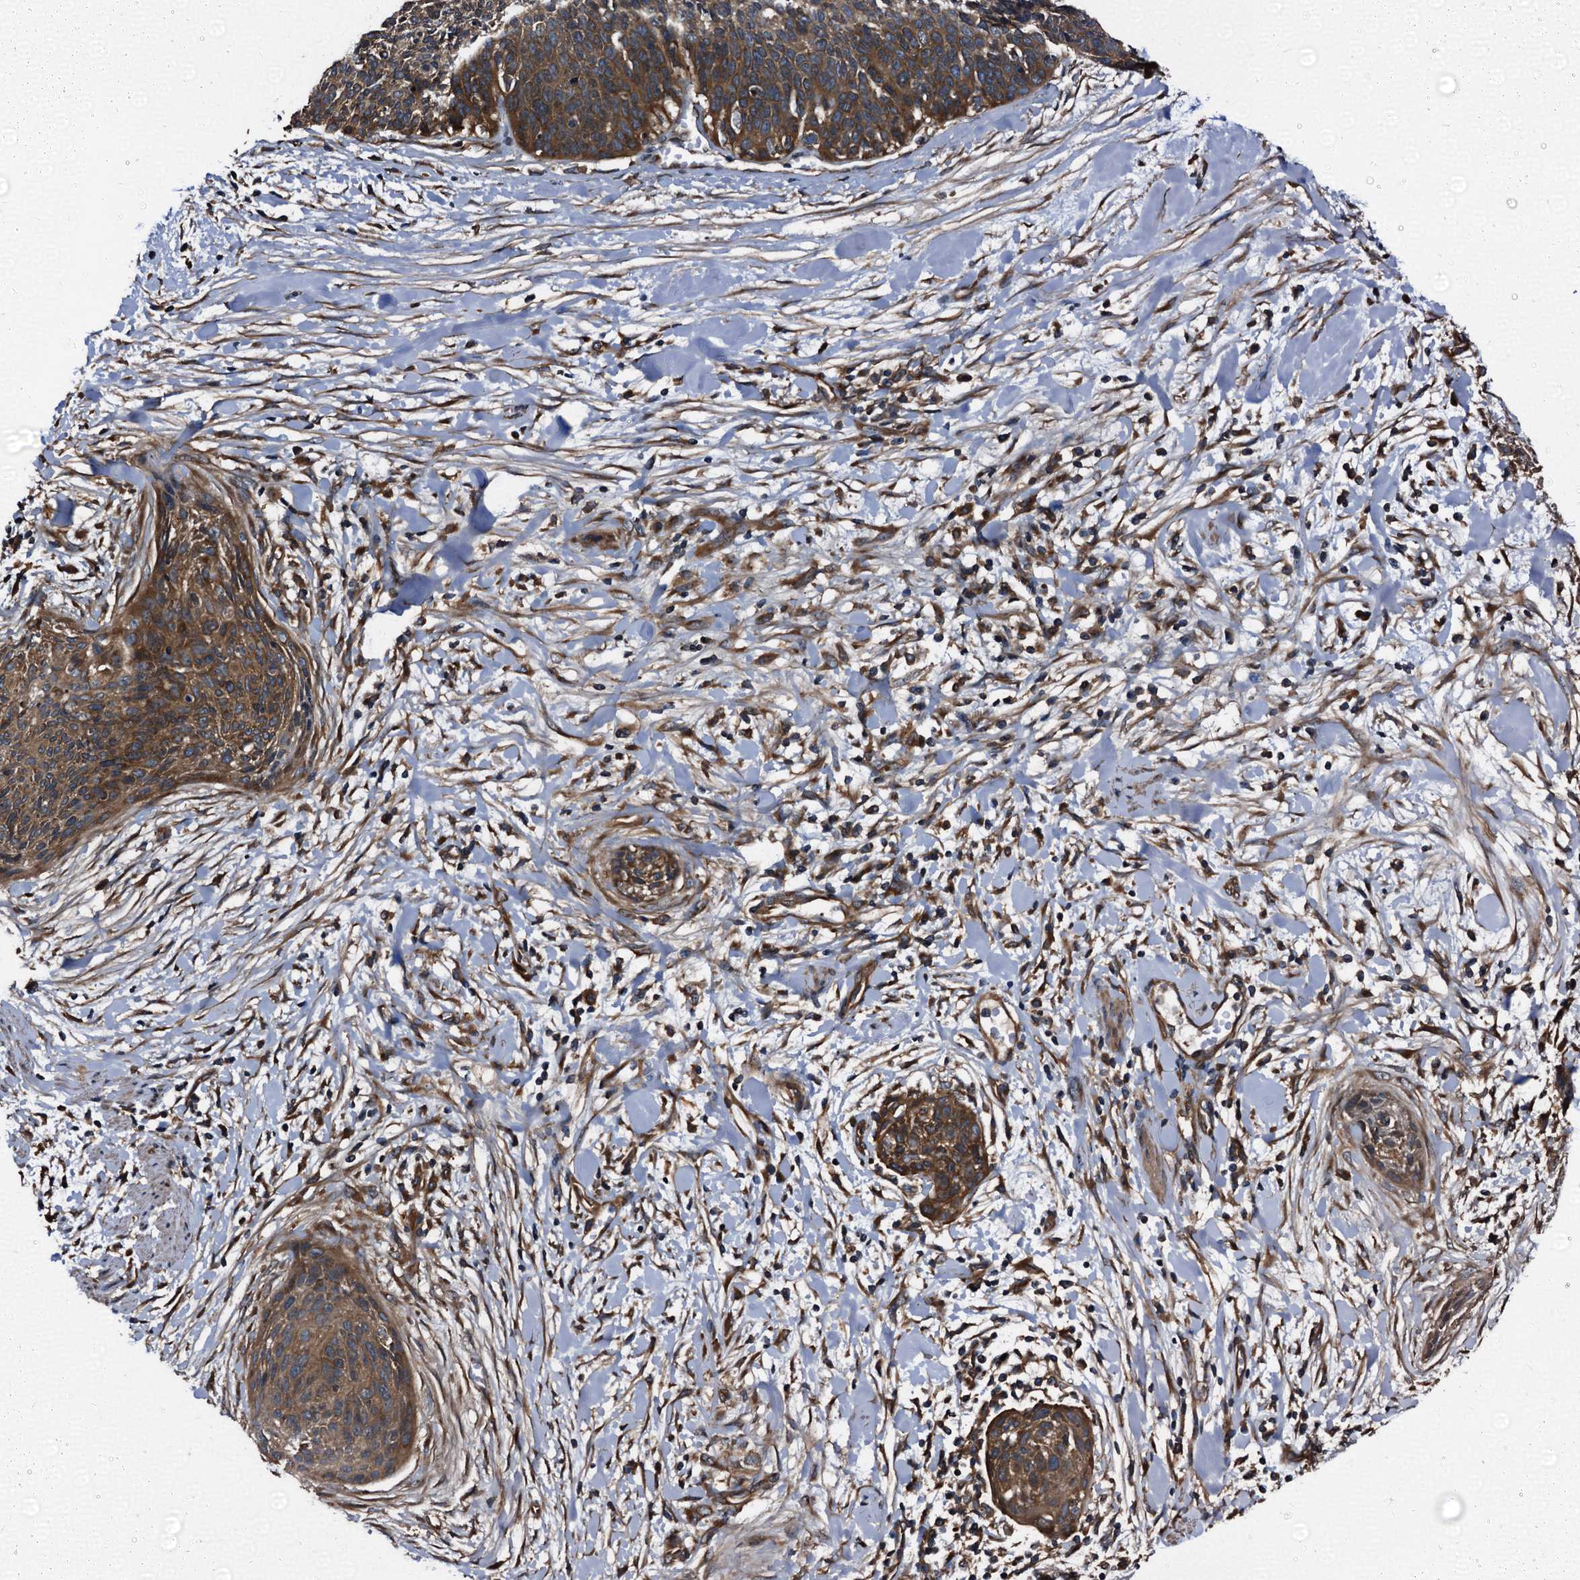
{"staining": {"intensity": "moderate", "quantity": ">75%", "location": "cytoplasmic/membranous"}, "tissue": "cervical cancer", "cell_type": "Tumor cells", "image_type": "cancer", "snomed": [{"axis": "morphology", "description": "Squamous cell carcinoma, NOS"}, {"axis": "topography", "description": "Cervix"}], "caption": "Protein expression analysis of cervical cancer exhibits moderate cytoplasmic/membranous positivity in approximately >75% of tumor cells.", "gene": "PEX5", "patient": {"sex": "female", "age": 55}}